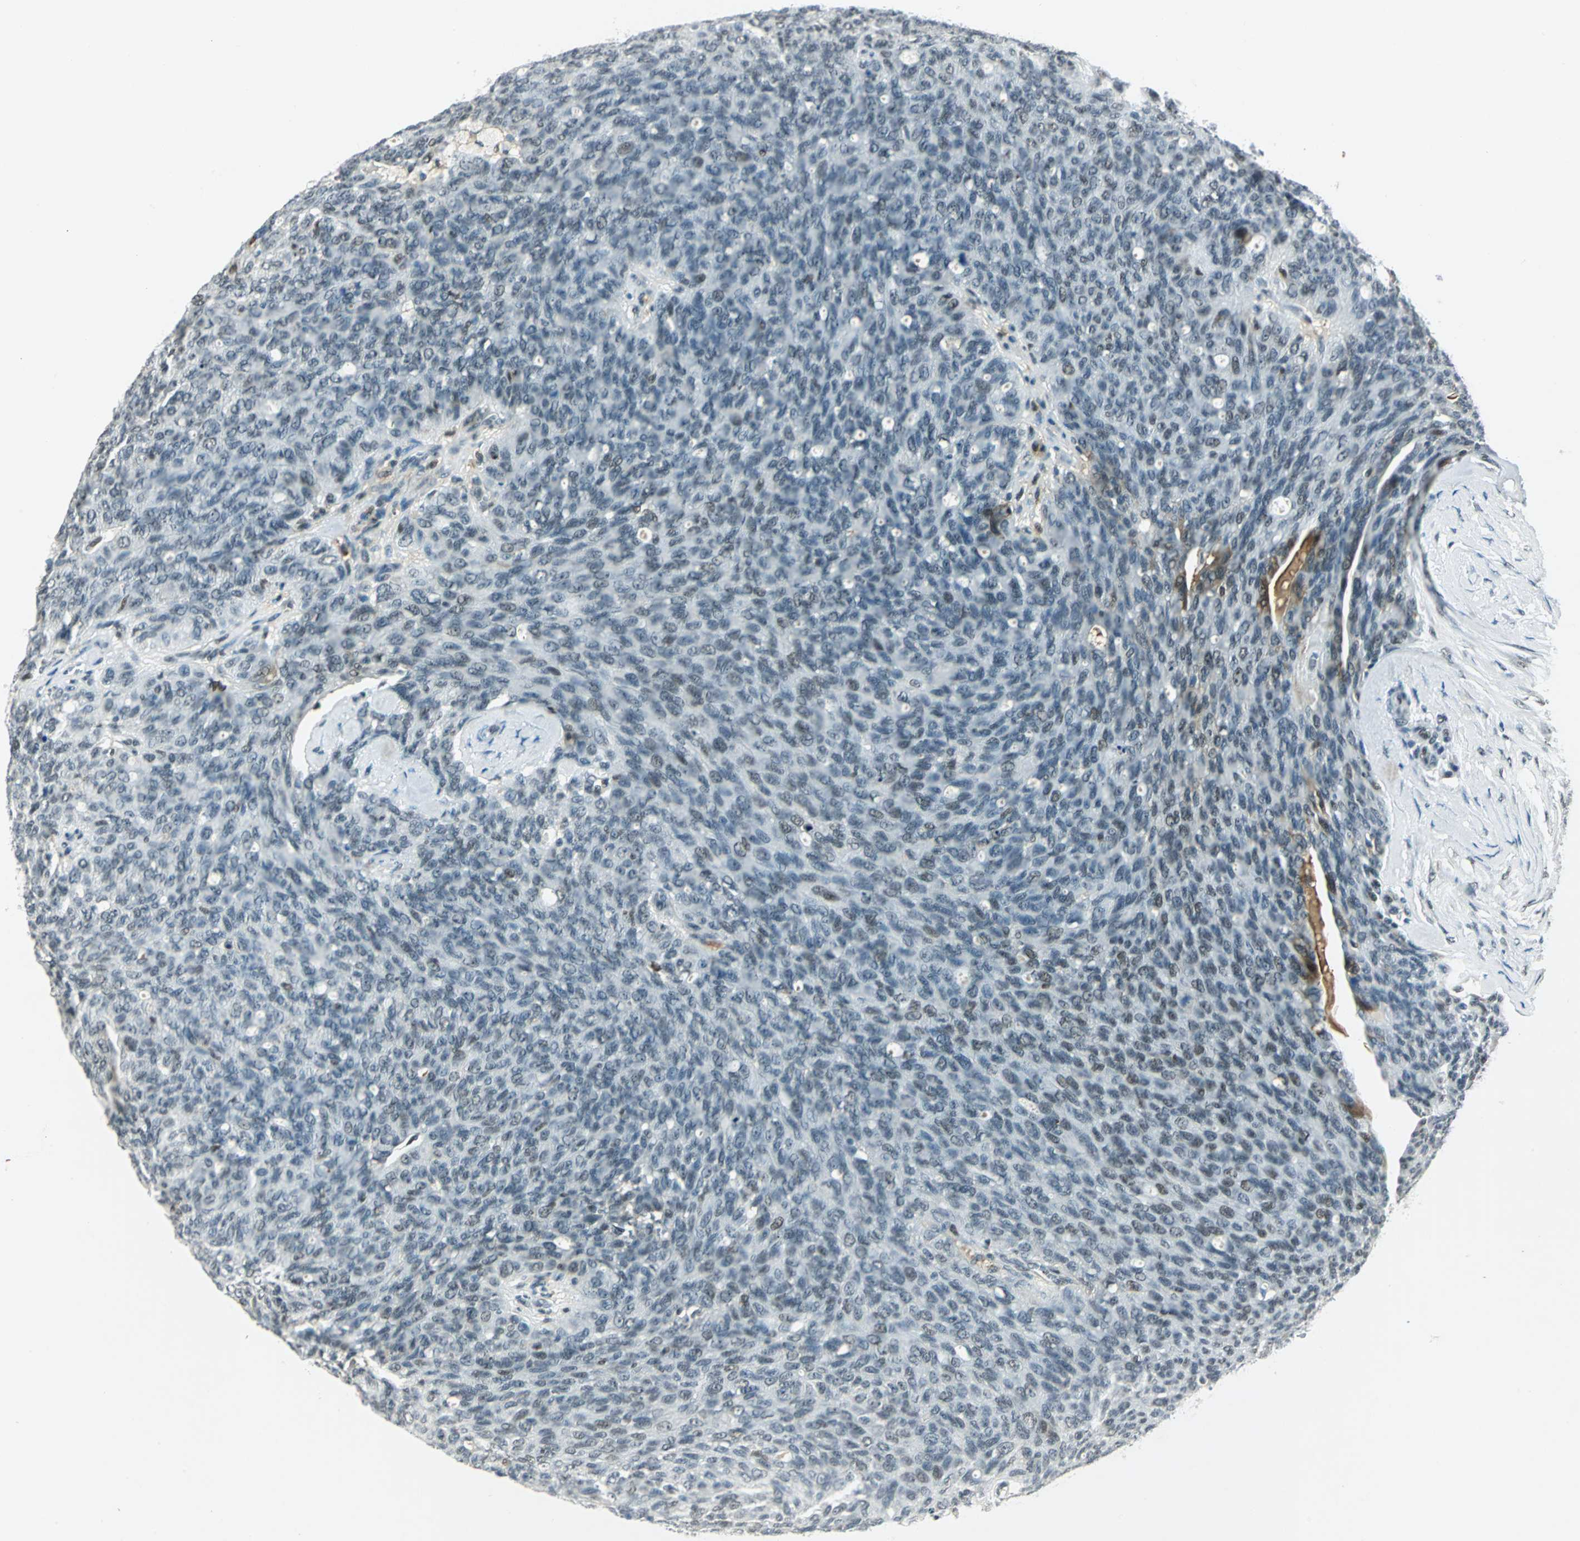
{"staining": {"intensity": "moderate", "quantity": "<25%", "location": "nuclear"}, "tissue": "ovarian cancer", "cell_type": "Tumor cells", "image_type": "cancer", "snomed": [{"axis": "morphology", "description": "Carcinoma, endometroid"}, {"axis": "topography", "description": "Ovary"}], "caption": "High-magnification brightfield microscopy of ovarian cancer stained with DAB (brown) and counterstained with hematoxylin (blue). tumor cells exhibit moderate nuclear expression is present in approximately<25% of cells.", "gene": "MTMR10", "patient": {"sex": "female", "age": 60}}